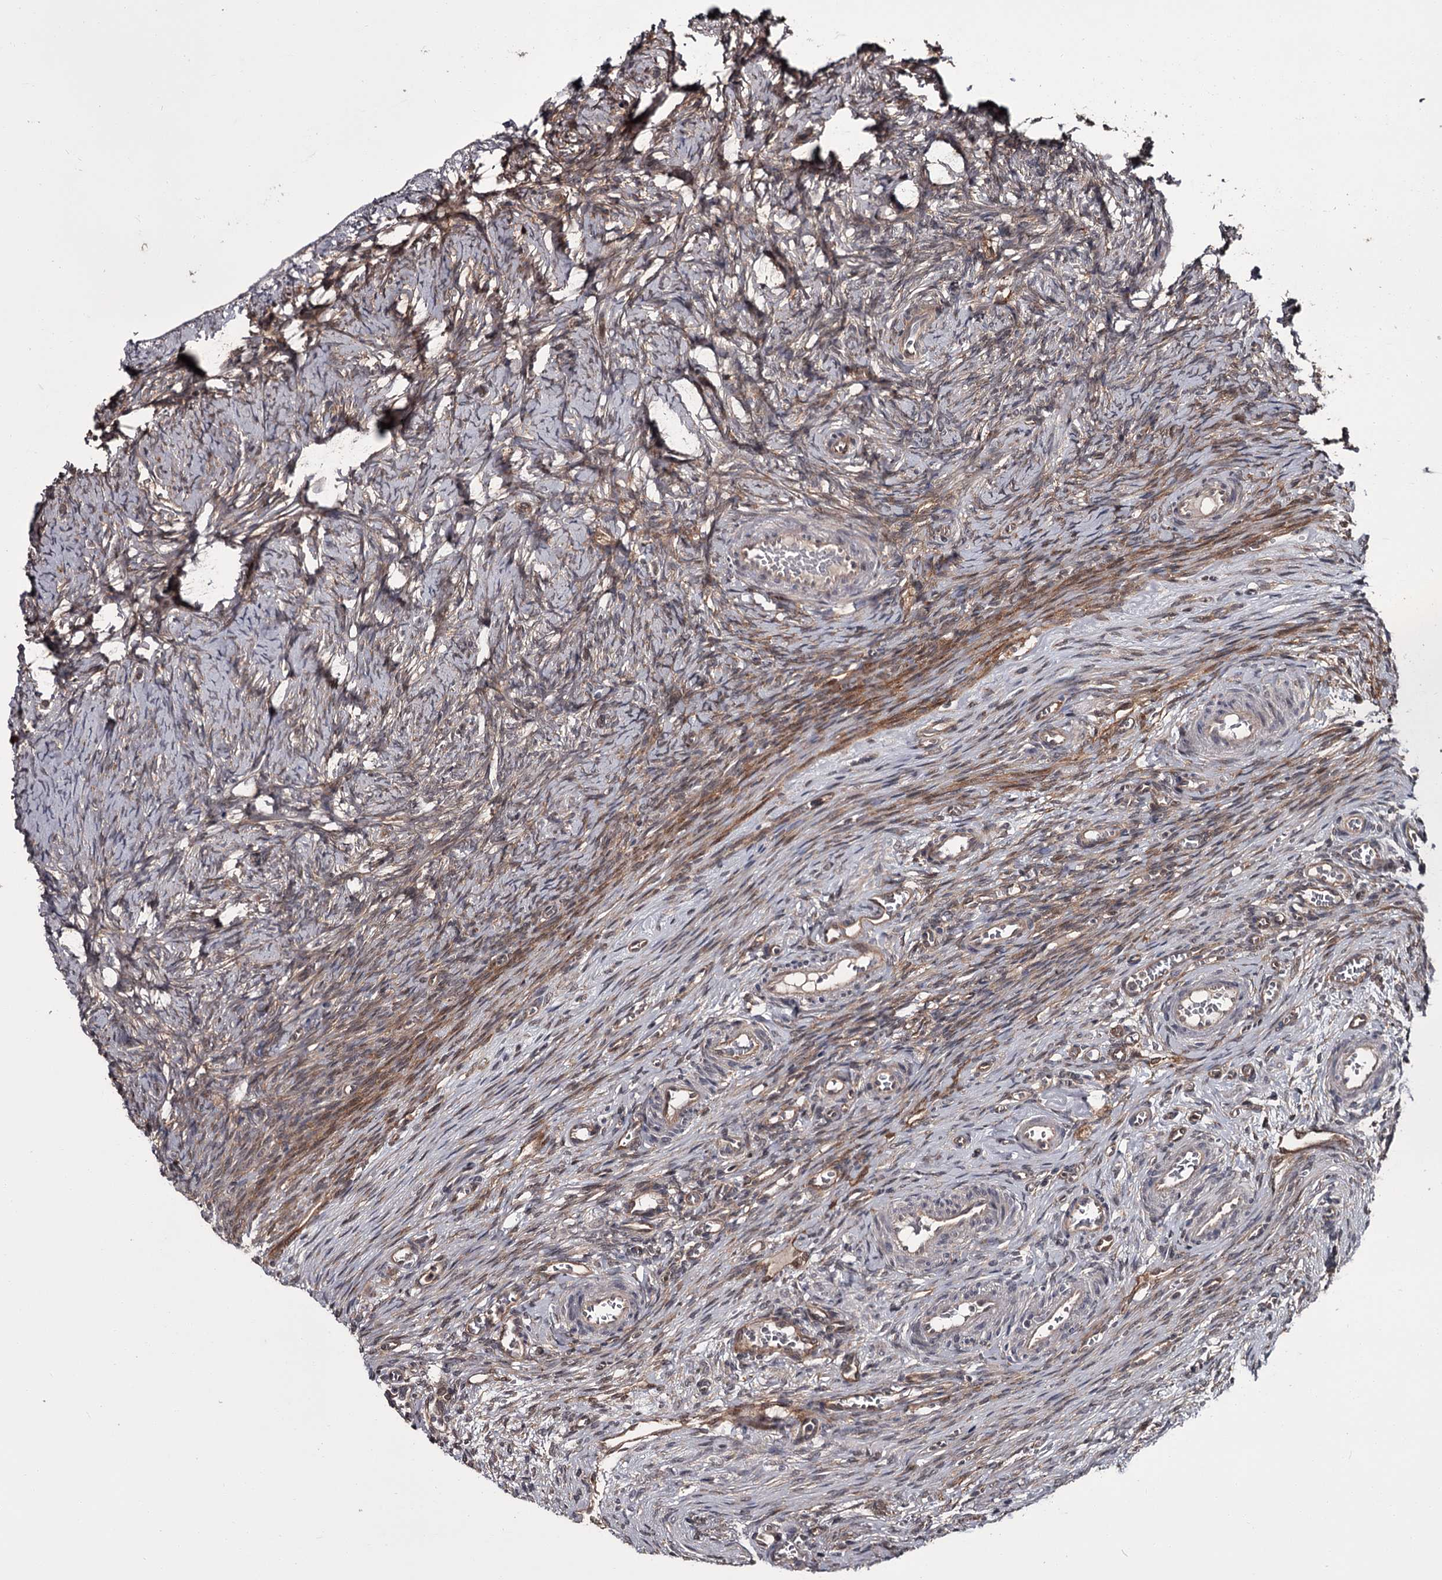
{"staining": {"intensity": "weak", "quantity": ">75%", "location": "cytoplasmic/membranous"}, "tissue": "ovary", "cell_type": "Follicle cells", "image_type": "normal", "snomed": [{"axis": "morphology", "description": "Adenocarcinoma, NOS"}, {"axis": "topography", "description": "Endometrium"}], "caption": "Protein staining demonstrates weak cytoplasmic/membranous expression in approximately >75% of follicle cells in benign ovary.", "gene": "CDC42EP2", "patient": {"sex": "female", "age": 32}}